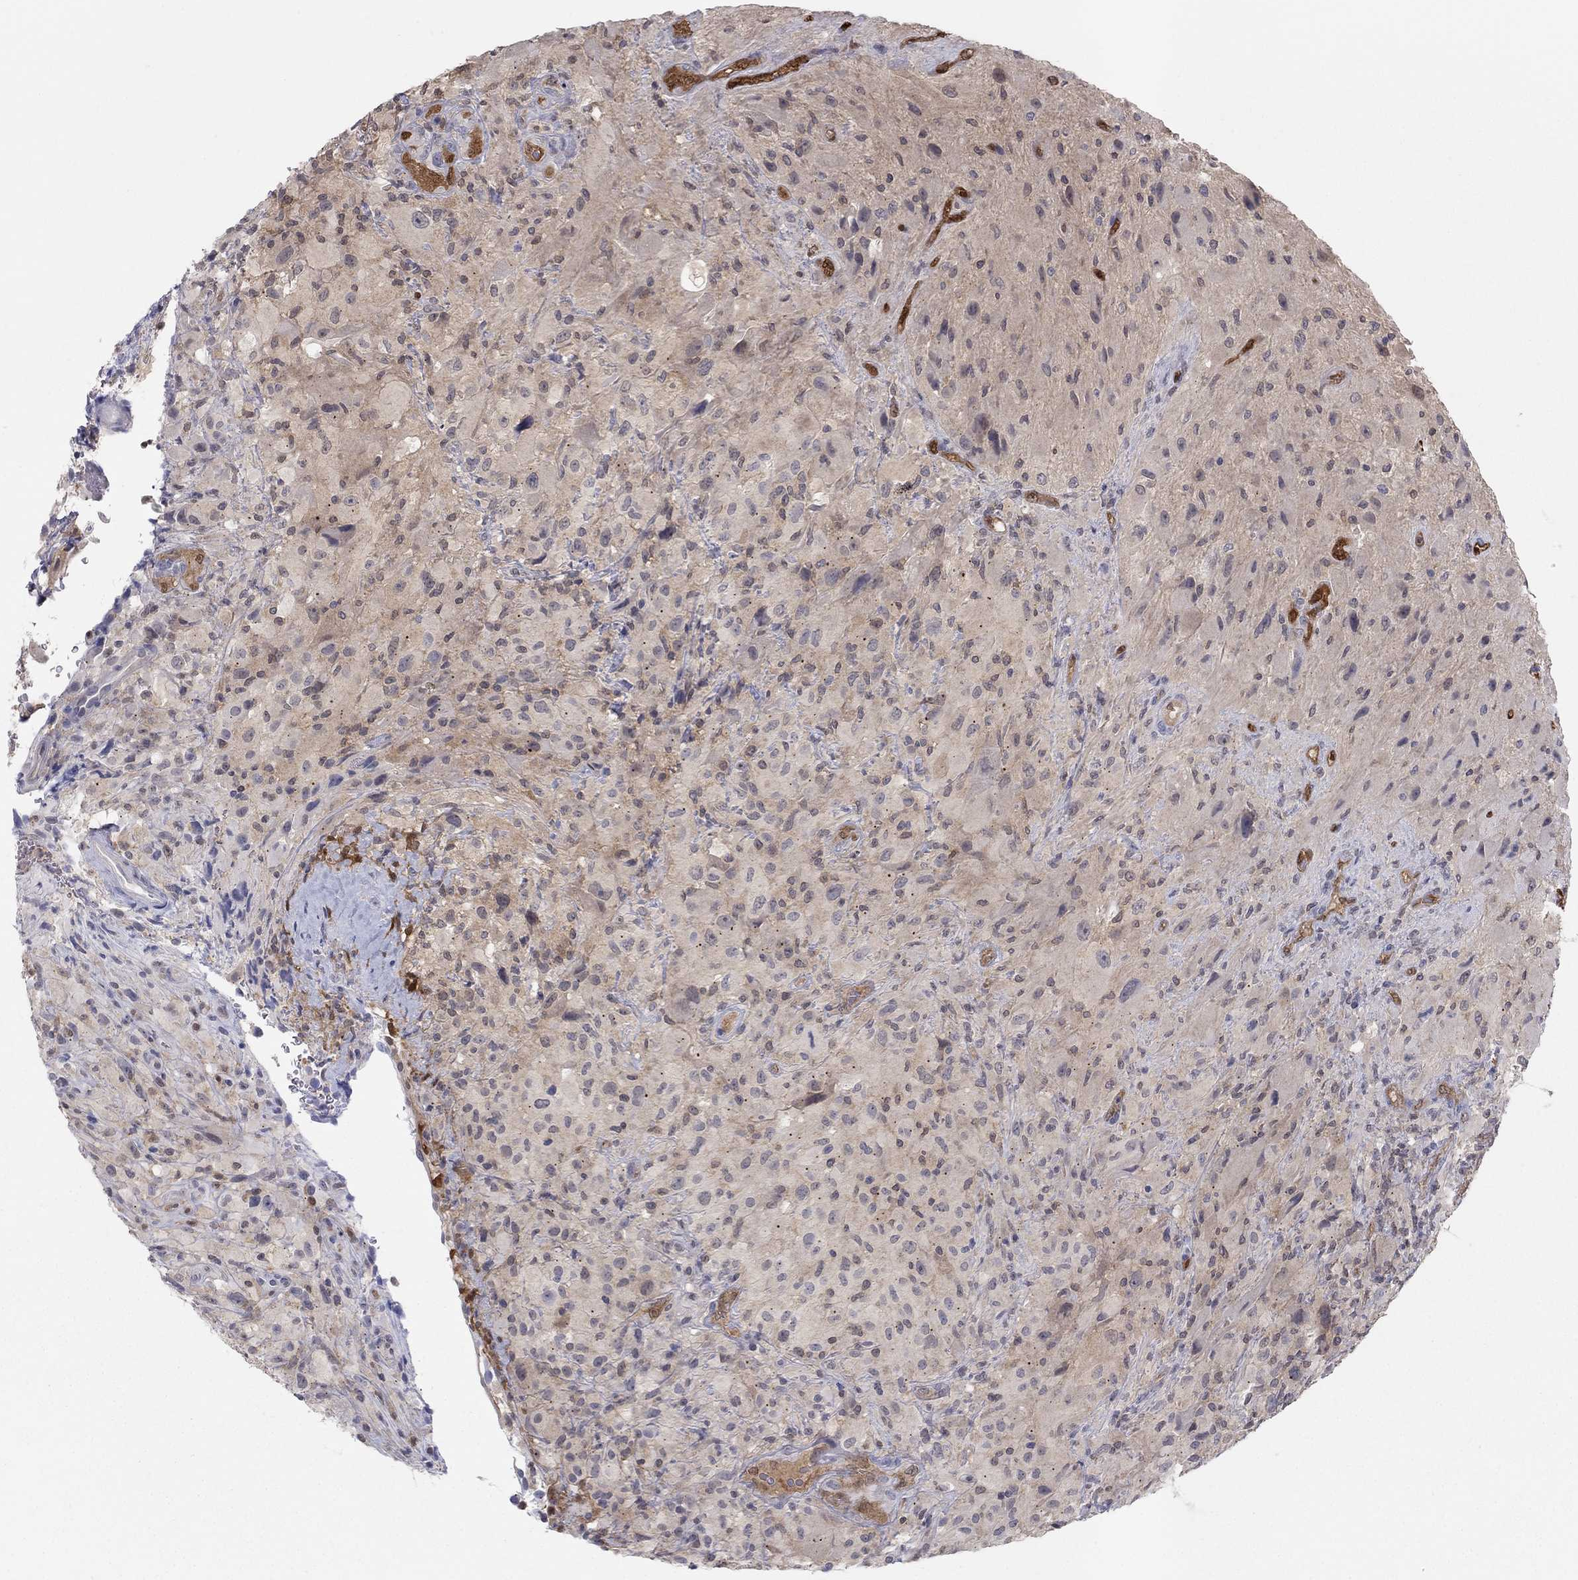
{"staining": {"intensity": "negative", "quantity": "none", "location": "none"}, "tissue": "glioma", "cell_type": "Tumor cells", "image_type": "cancer", "snomed": [{"axis": "morphology", "description": "Glioma, malignant, High grade"}, {"axis": "topography", "description": "Cerebral cortex"}], "caption": "This is a image of immunohistochemistry (IHC) staining of high-grade glioma (malignant), which shows no positivity in tumor cells.", "gene": "PDXK", "patient": {"sex": "male", "age": 35}}